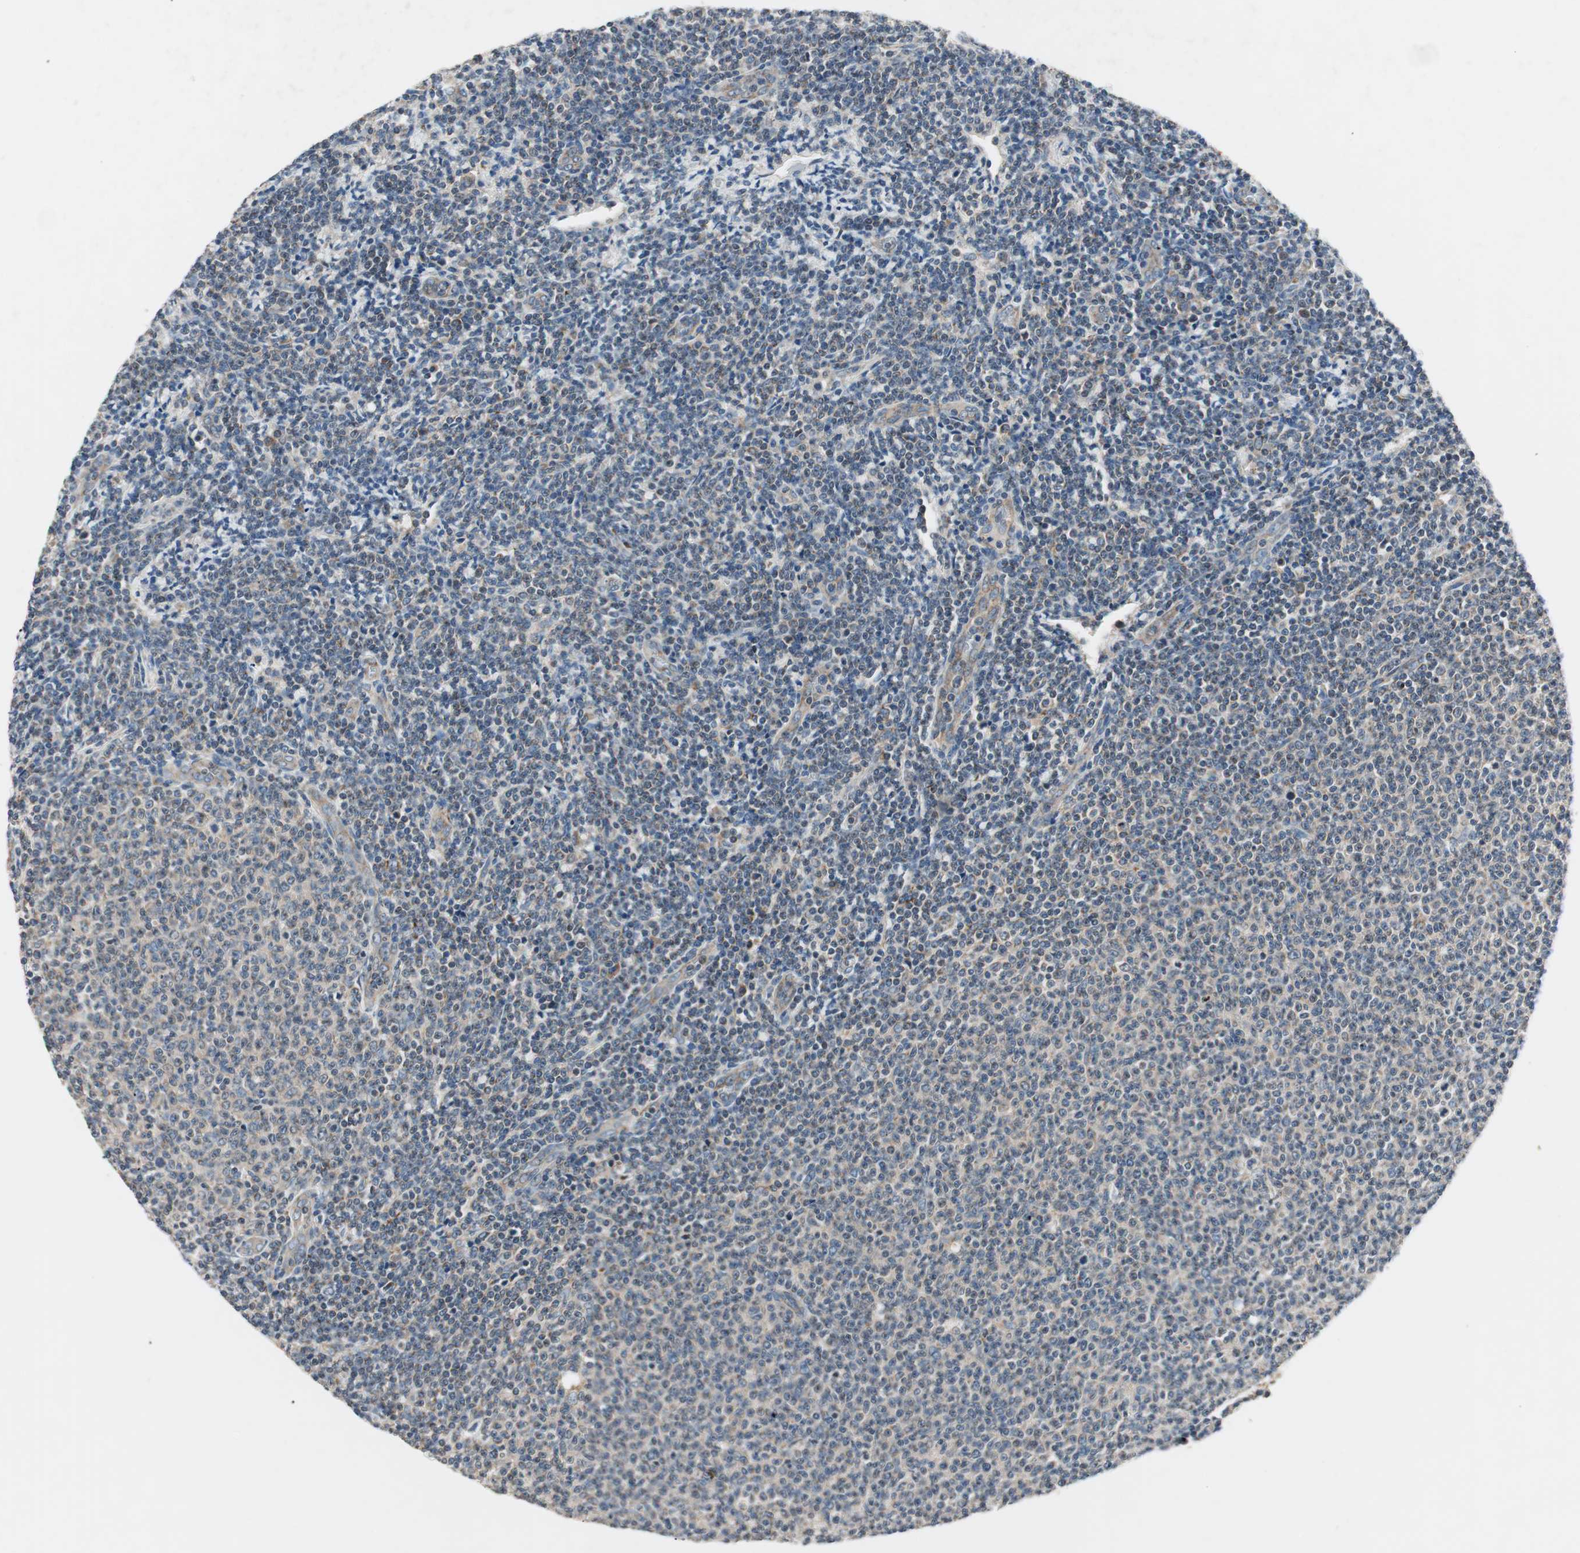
{"staining": {"intensity": "weak", "quantity": "<25%", "location": "cytoplasmic/membranous"}, "tissue": "lymphoma", "cell_type": "Tumor cells", "image_type": "cancer", "snomed": [{"axis": "morphology", "description": "Malignant lymphoma, non-Hodgkin's type, Low grade"}, {"axis": "topography", "description": "Lymph node"}], "caption": "This image is of lymphoma stained with immunohistochemistry to label a protein in brown with the nuclei are counter-stained blue. There is no staining in tumor cells.", "gene": "HPN", "patient": {"sex": "male", "age": 66}}